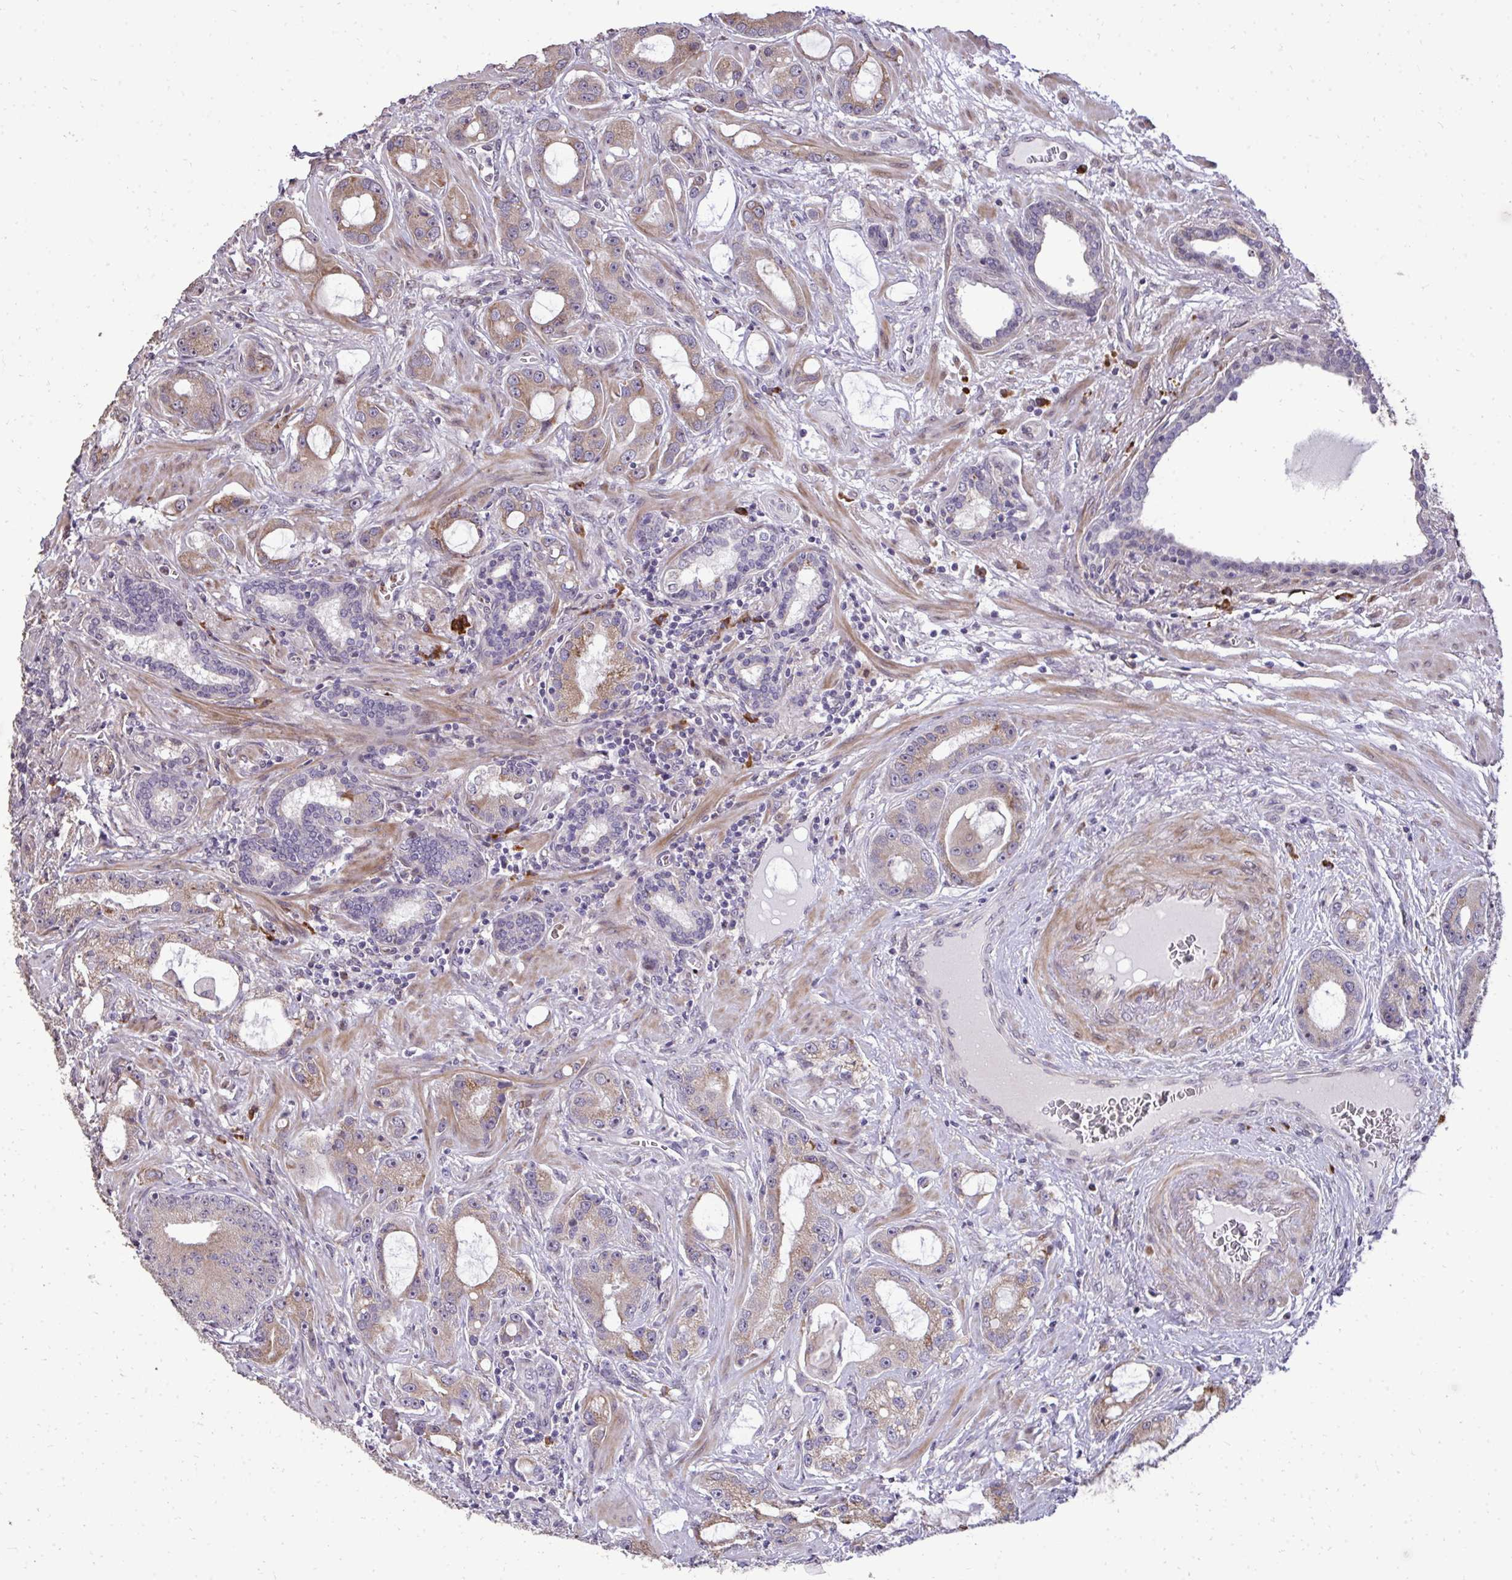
{"staining": {"intensity": "weak", "quantity": ">75%", "location": "cytoplasmic/membranous"}, "tissue": "prostate cancer", "cell_type": "Tumor cells", "image_type": "cancer", "snomed": [{"axis": "morphology", "description": "Adenocarcinoma, High grade"}, {"axis": "topography", "description": "Prostate"}], "caption": "Immunohistochemical staining of human high-grade adenocarcinoma (prostate) reveals low levels of weak cytoplasmic/membranous protein expression in approximately >75% of tumor cells.", "gene": "FIBCD1", "patient": {"sex": "male", "age": 65}}